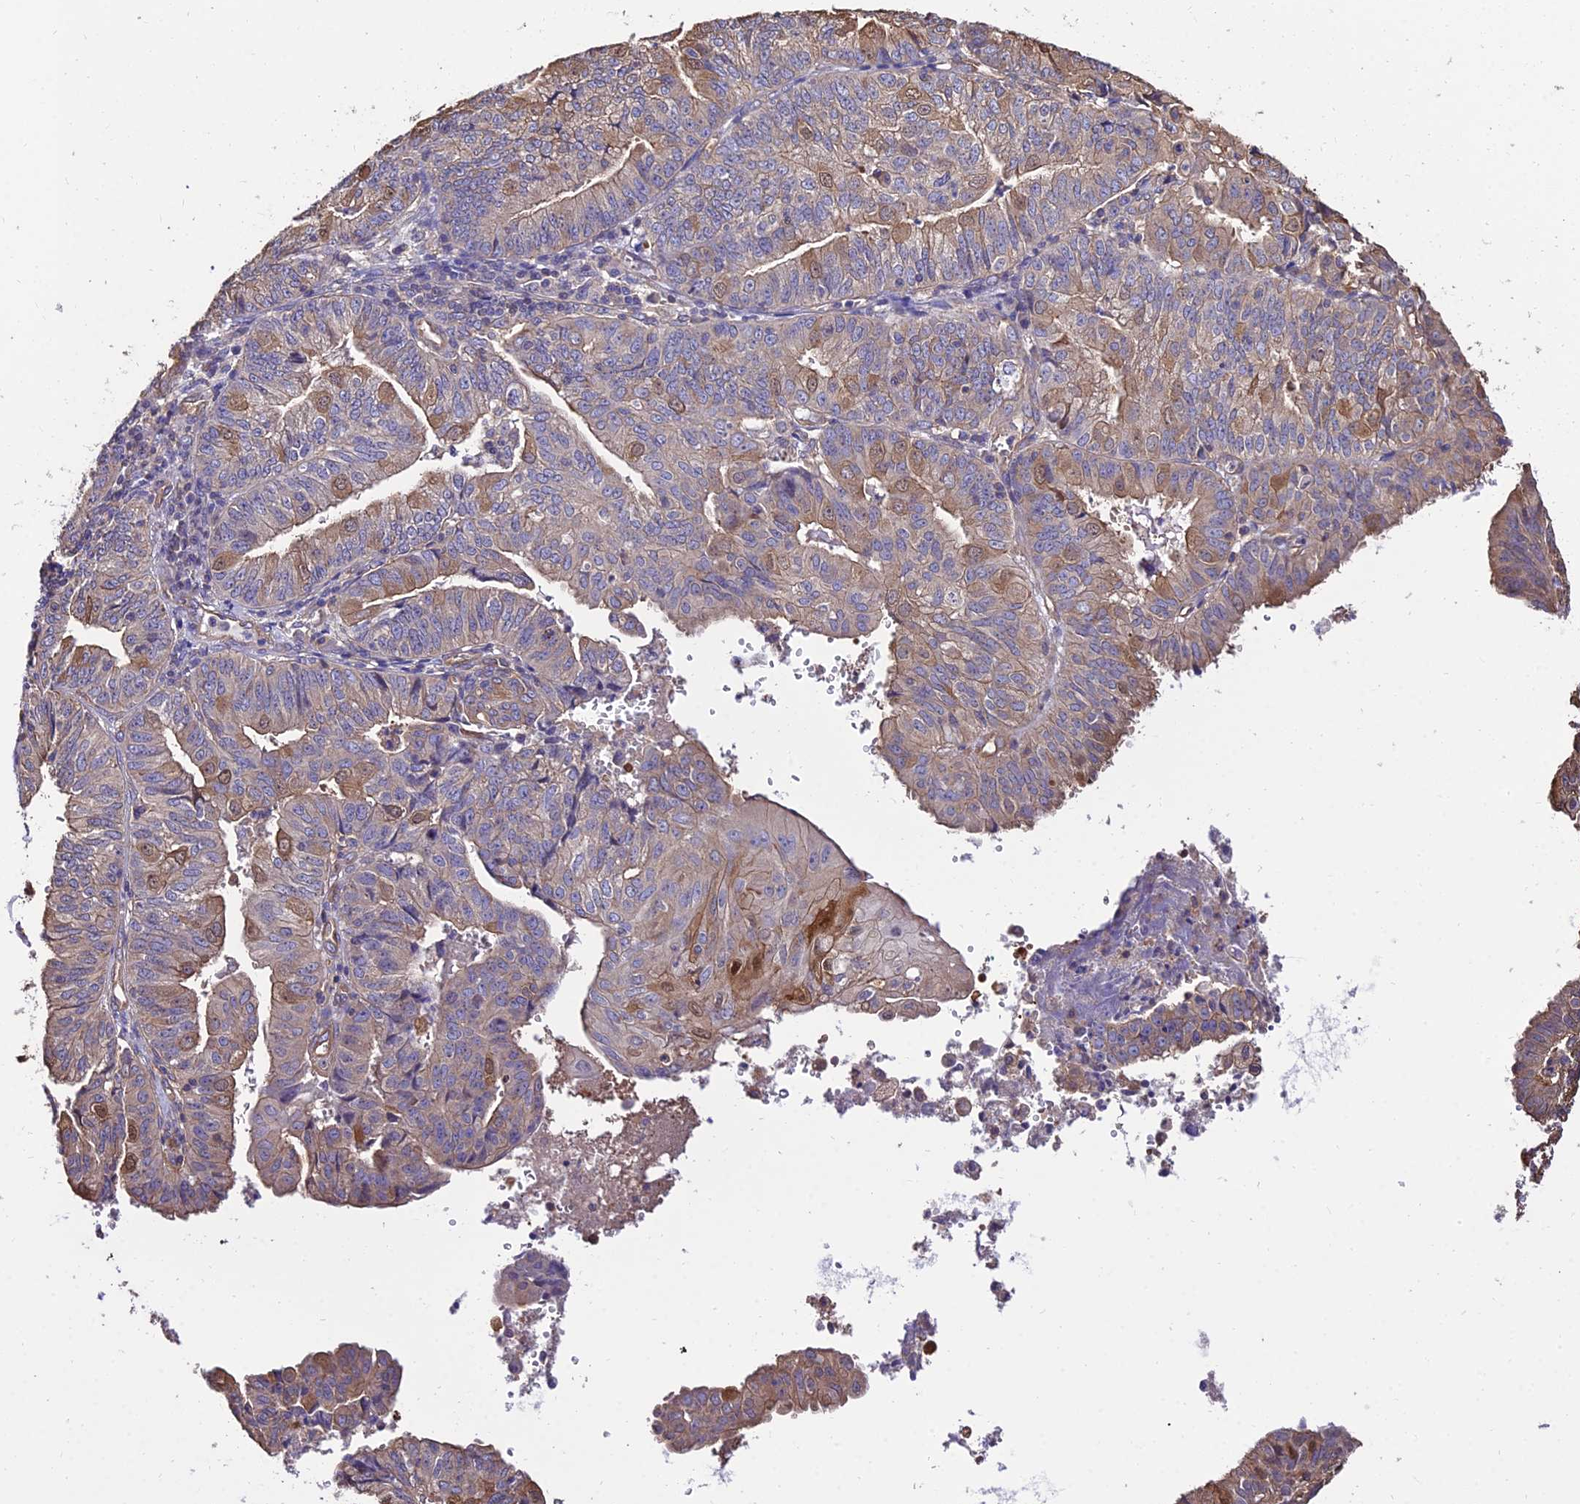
{"staining": {"intensity": "moderate", "quantity": "<25%", "location": "cytoplasmic/membranous,nuclear"}, "tissue": "endometrial cancer", "cell_type": "Tumor cells", "image_type": "cancer", "snomed": [{"axis": "morphology", "description": "Adenocarcinoma, NOS"}, {"axis": "topography", "description": "Endometrium"}], "caption": "DAB immunohistochemical staining of human endometrial adenocarcinoma shows moderate cytoplasmic/membranous and nuclear protein staining in about <25% of tumor cells.", "gene": "CALM2", "patient": {"sex": "female", "age": 56}}